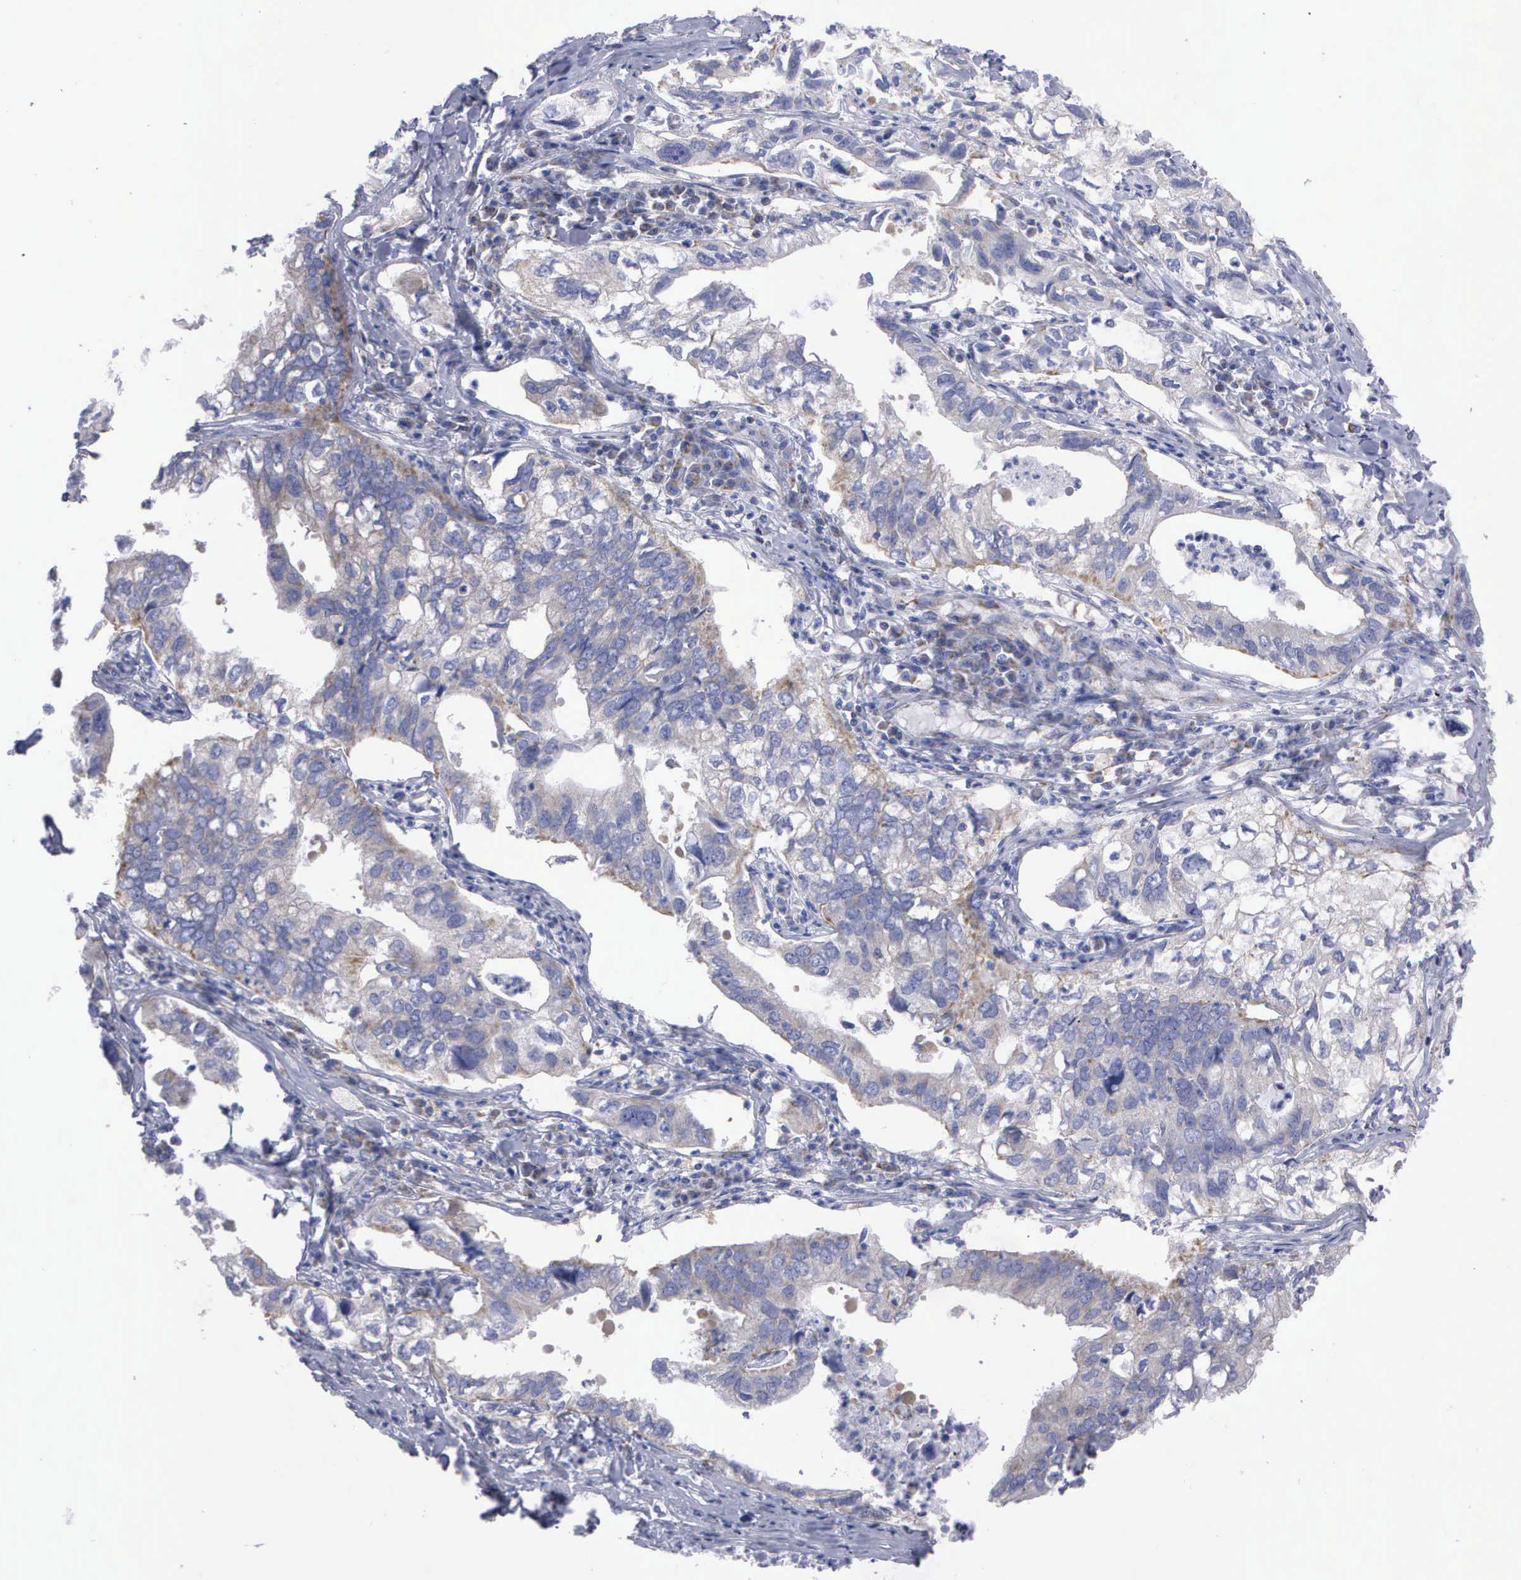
{"staining": {"intensity": "weak", "quantity": "<25%", "location": "cytoplasmic/membranous"}, "tissue": "lung cancer", "cell_type": "Tumor cells", "image_type": "cancer", "snomed": [{"axis": "morphology", "description": "Adenocarcinoma, NOS"}, {"axis": "topography", "description": "Lung"}], "caption": "This is an IHC histopathology image of lung cancer (adenocarcinoma). There is no expression in tumor cells.", "gene": "APOOL", "patient": {"sex": "male", "age": 48}}